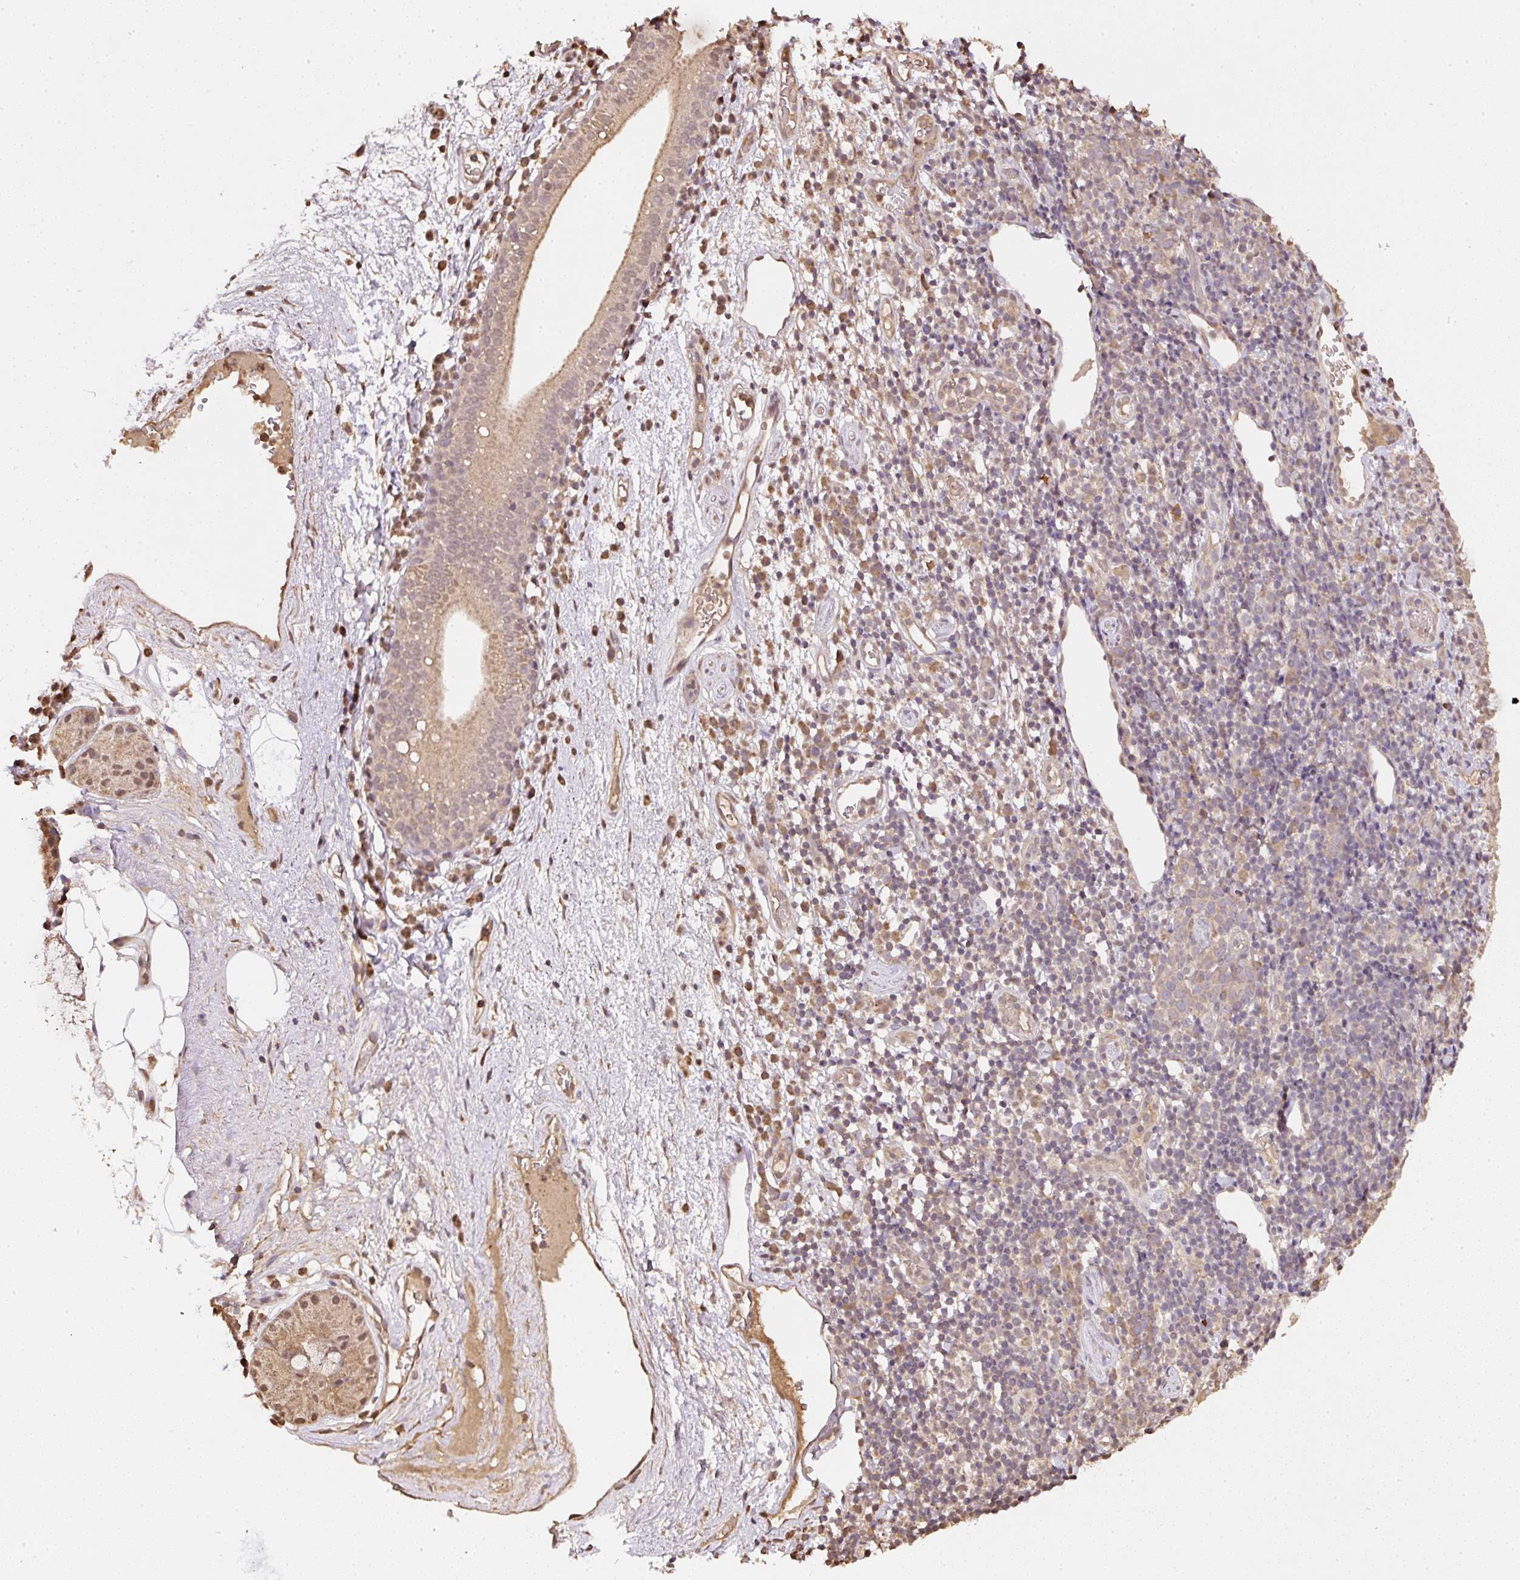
{"staining": {"intensity": "moderate", "quantity": ">75%", "location": "cytoplasmic/membranous,nuclear"}, "tissue": "nasopharynx", "cell_type": "Respiratory epithelial cells", "image_type": "normal", "snomed": [{"axis": "morphology", "description": "Normal tissue, NOS"}, {"axis": "topography", "description": "Lymph node"}, {"axis": "topography", "description": "Cartilage tissue"}, {"axis": "topography", "description": "Nasopharynx"}], "caption": "Immunohistochemistry (IHC) image of normal nasopharynx stained for a protein (brown), which demonstrates medium levels of moderate cytoplasmic/membranous,nuclear staining in about >75% of respiratory epithelial cells.", "gene": "TMEM170B", "patient": {"sex": "male", "age": 63}}